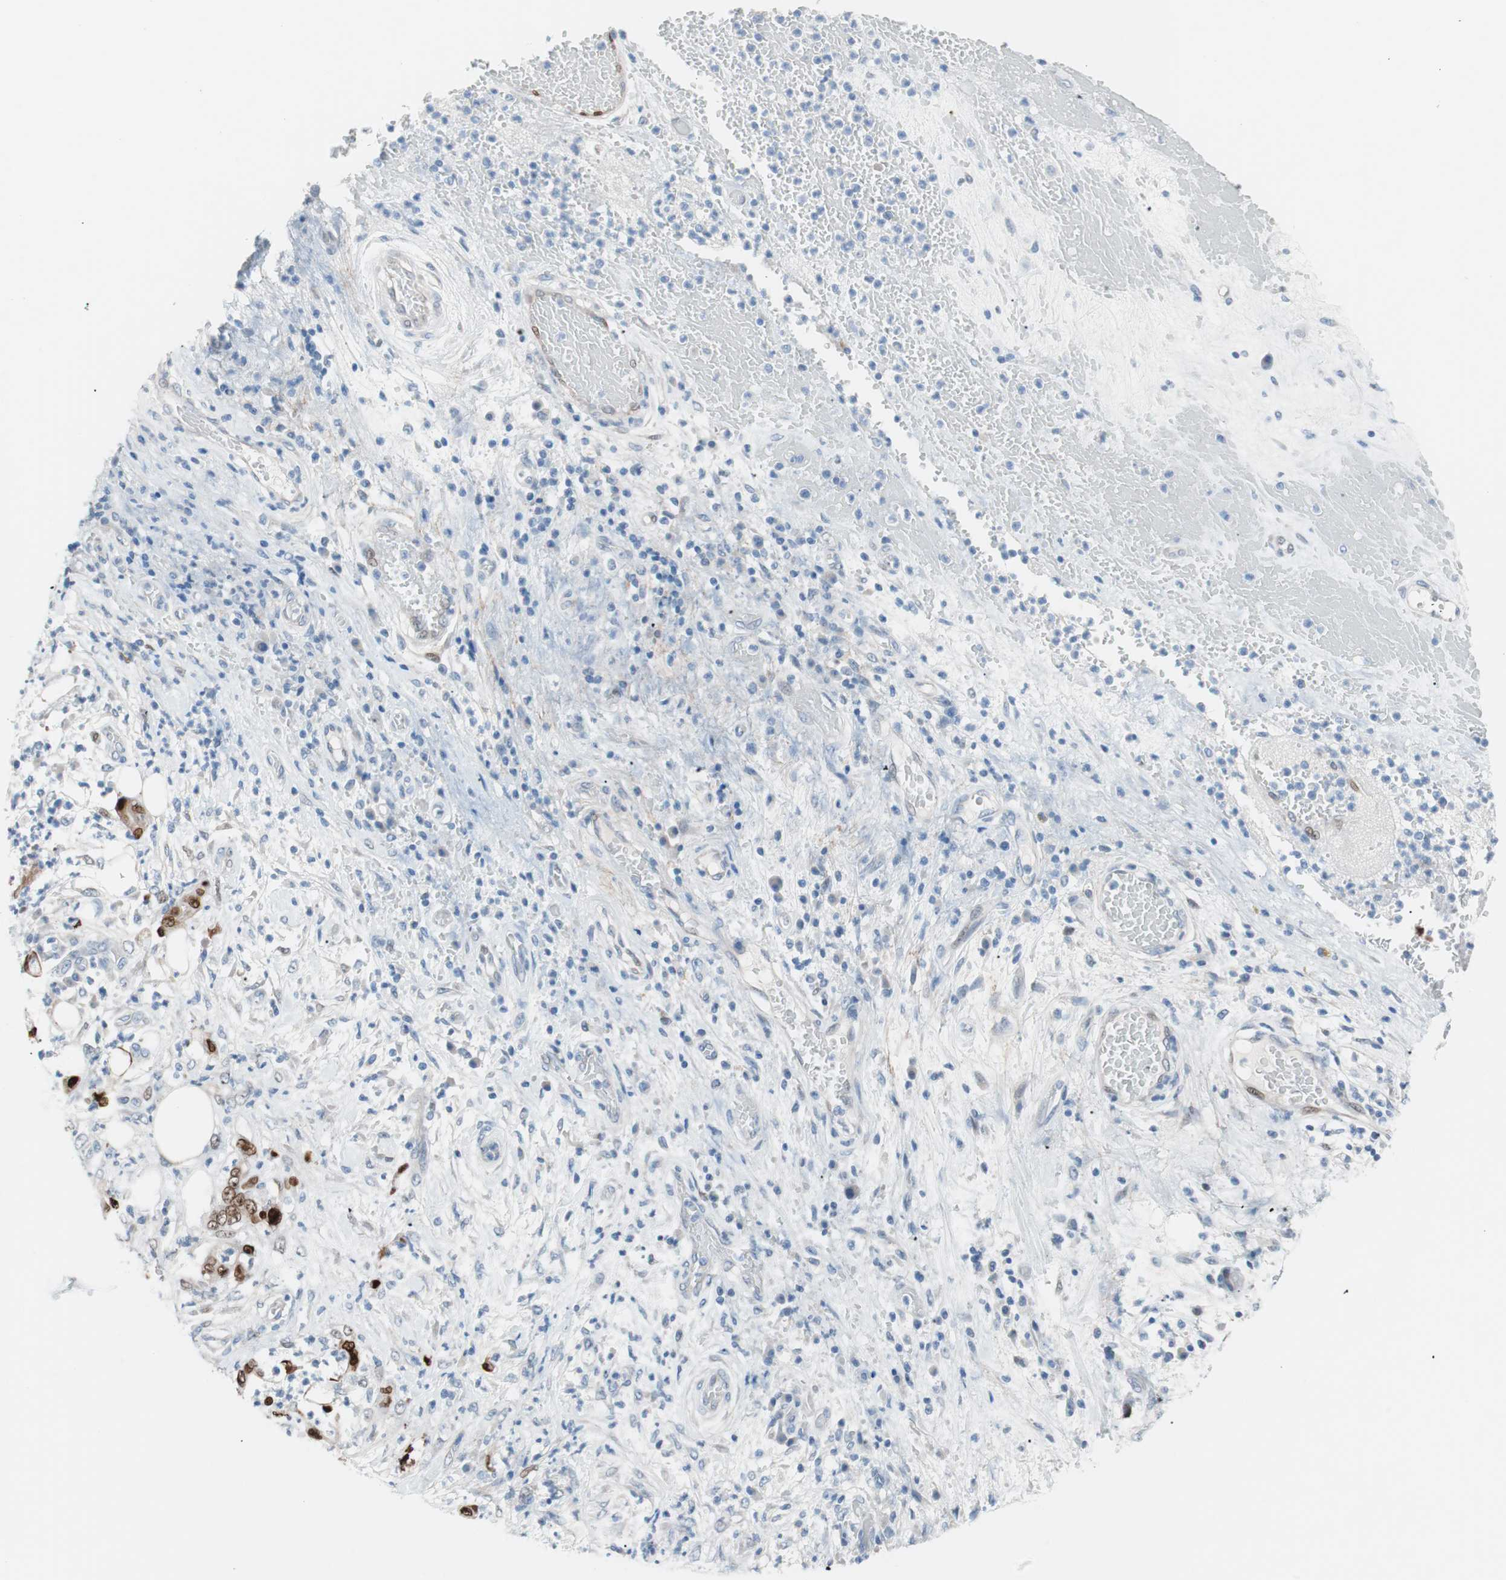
{"staining": {"intensity": "moderate", "quantity": "<25%", "location": "nuclear"}, "tissue": "stomach cancer", "cell_type": "Tumor cells", "image_type": "cancer", "snomed": [{"axis": "morphology", "description": "Adenocarcinoma, NOS"}, {"axis": "topography", "description": "Stomach"}], "caption": "DAB immunohistochemical staining of human stomach cancer (adenocarcinoma) demonstrates moderate nuclear protein positivity in about <25% of tumor cells. Nuclei are stained in blue.", "gene": "FOSL1", "patient": {"sex": "female", "age": 73}}